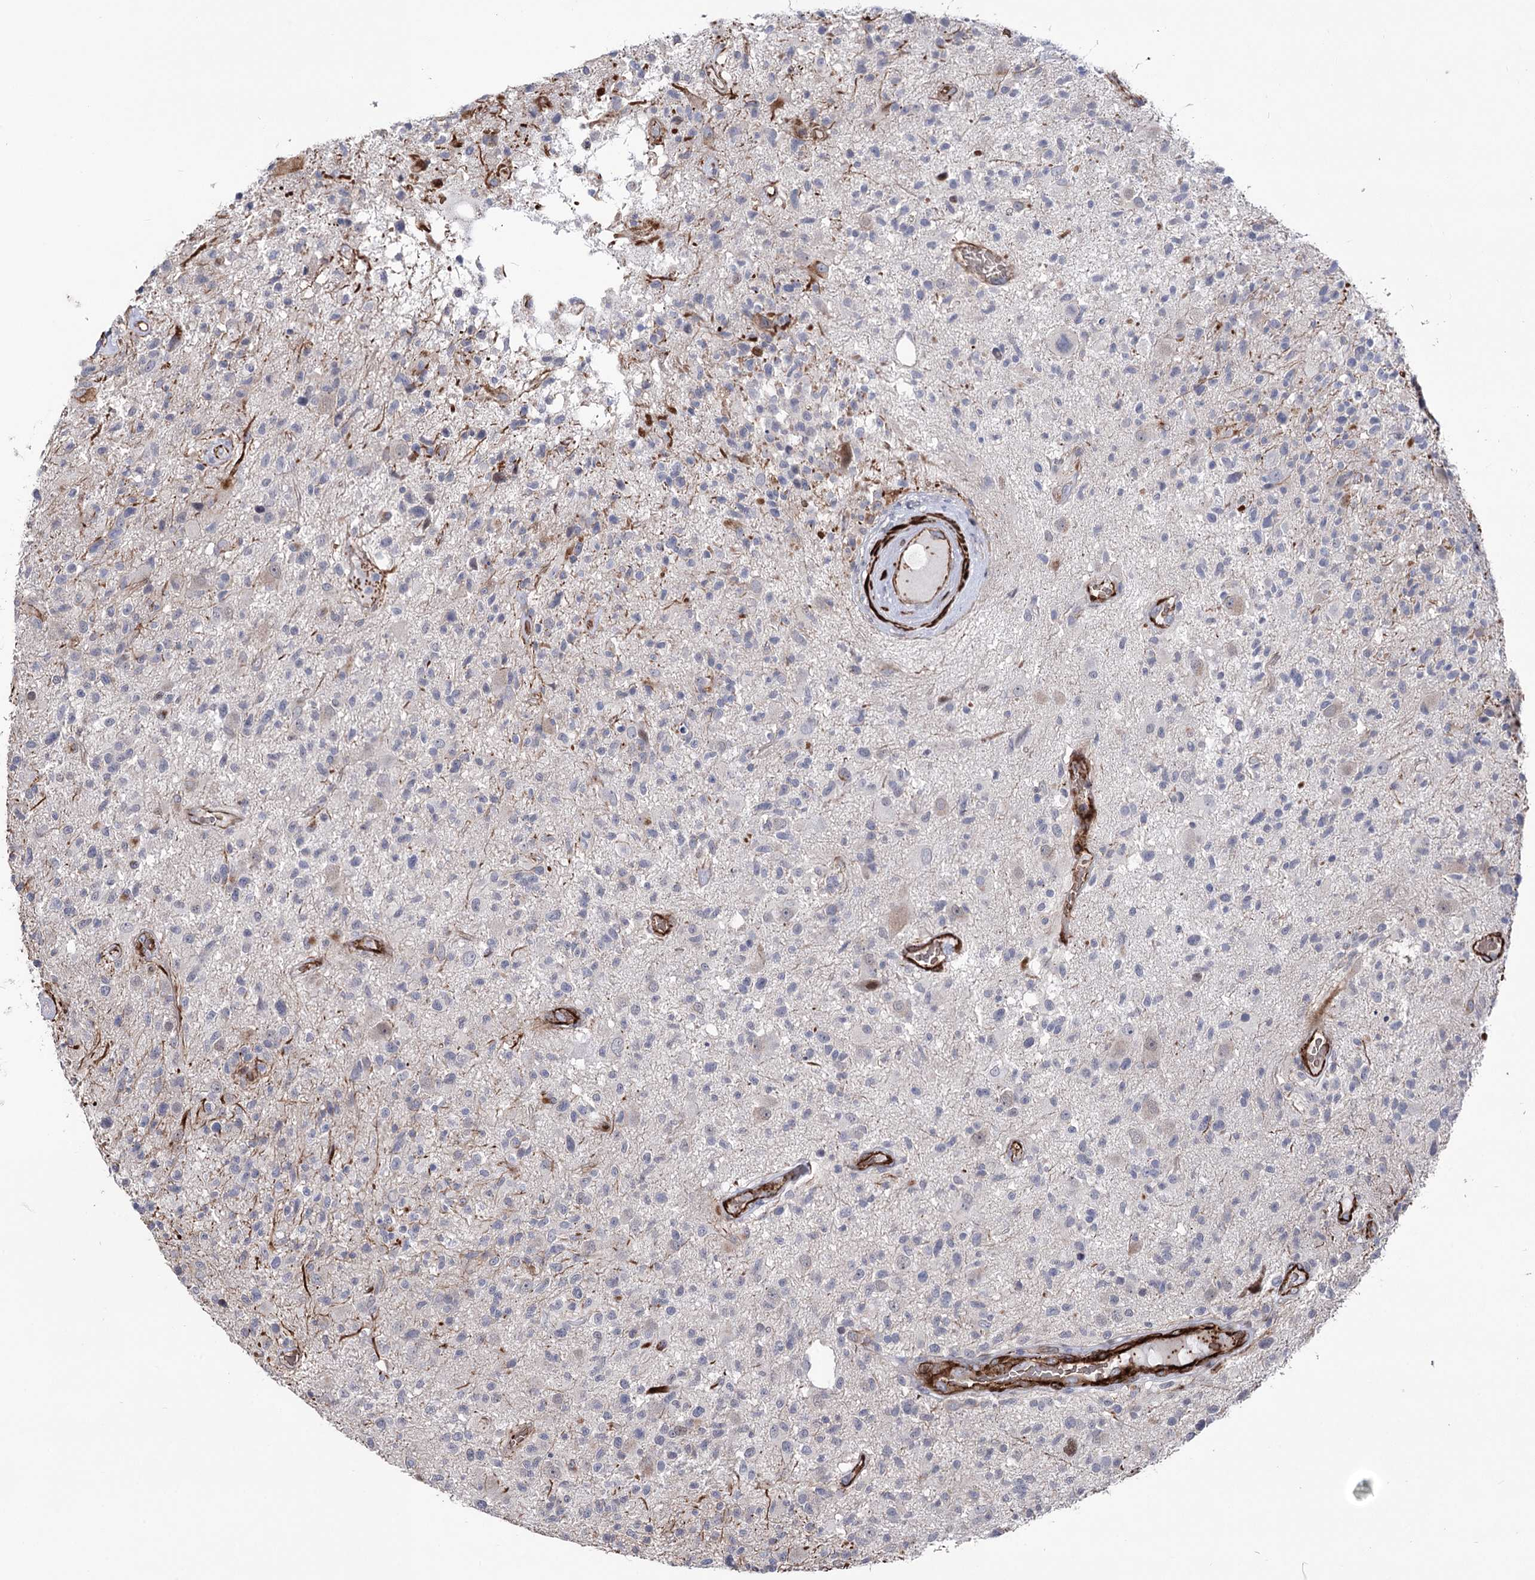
{"staining": {"intensity": "negative", "quantity": "none", "location": "none"}, "tissue": "glioma", "cell_type": "Tumor cells", "image_type": "cancer", "snomed": [{"axis": "morphology", "description": "Glioma, malignant, High grade"}, {"axis": "morphology", "description": "Glioblastoma, NOS"}, {"axis": "topography", "description": "Brain"}], "caption": "Immunohistochemistry (IHC) photomicrograph of neoplastic tissue: human glioblastoma stained with DAB (3,3'-diaminobenzidine) reveals no significant protein expression in tumor cells. Nuclei are stained in blue.", "gene": "ARHGAP20", "patient": {"sex": "male", "age": 60}}